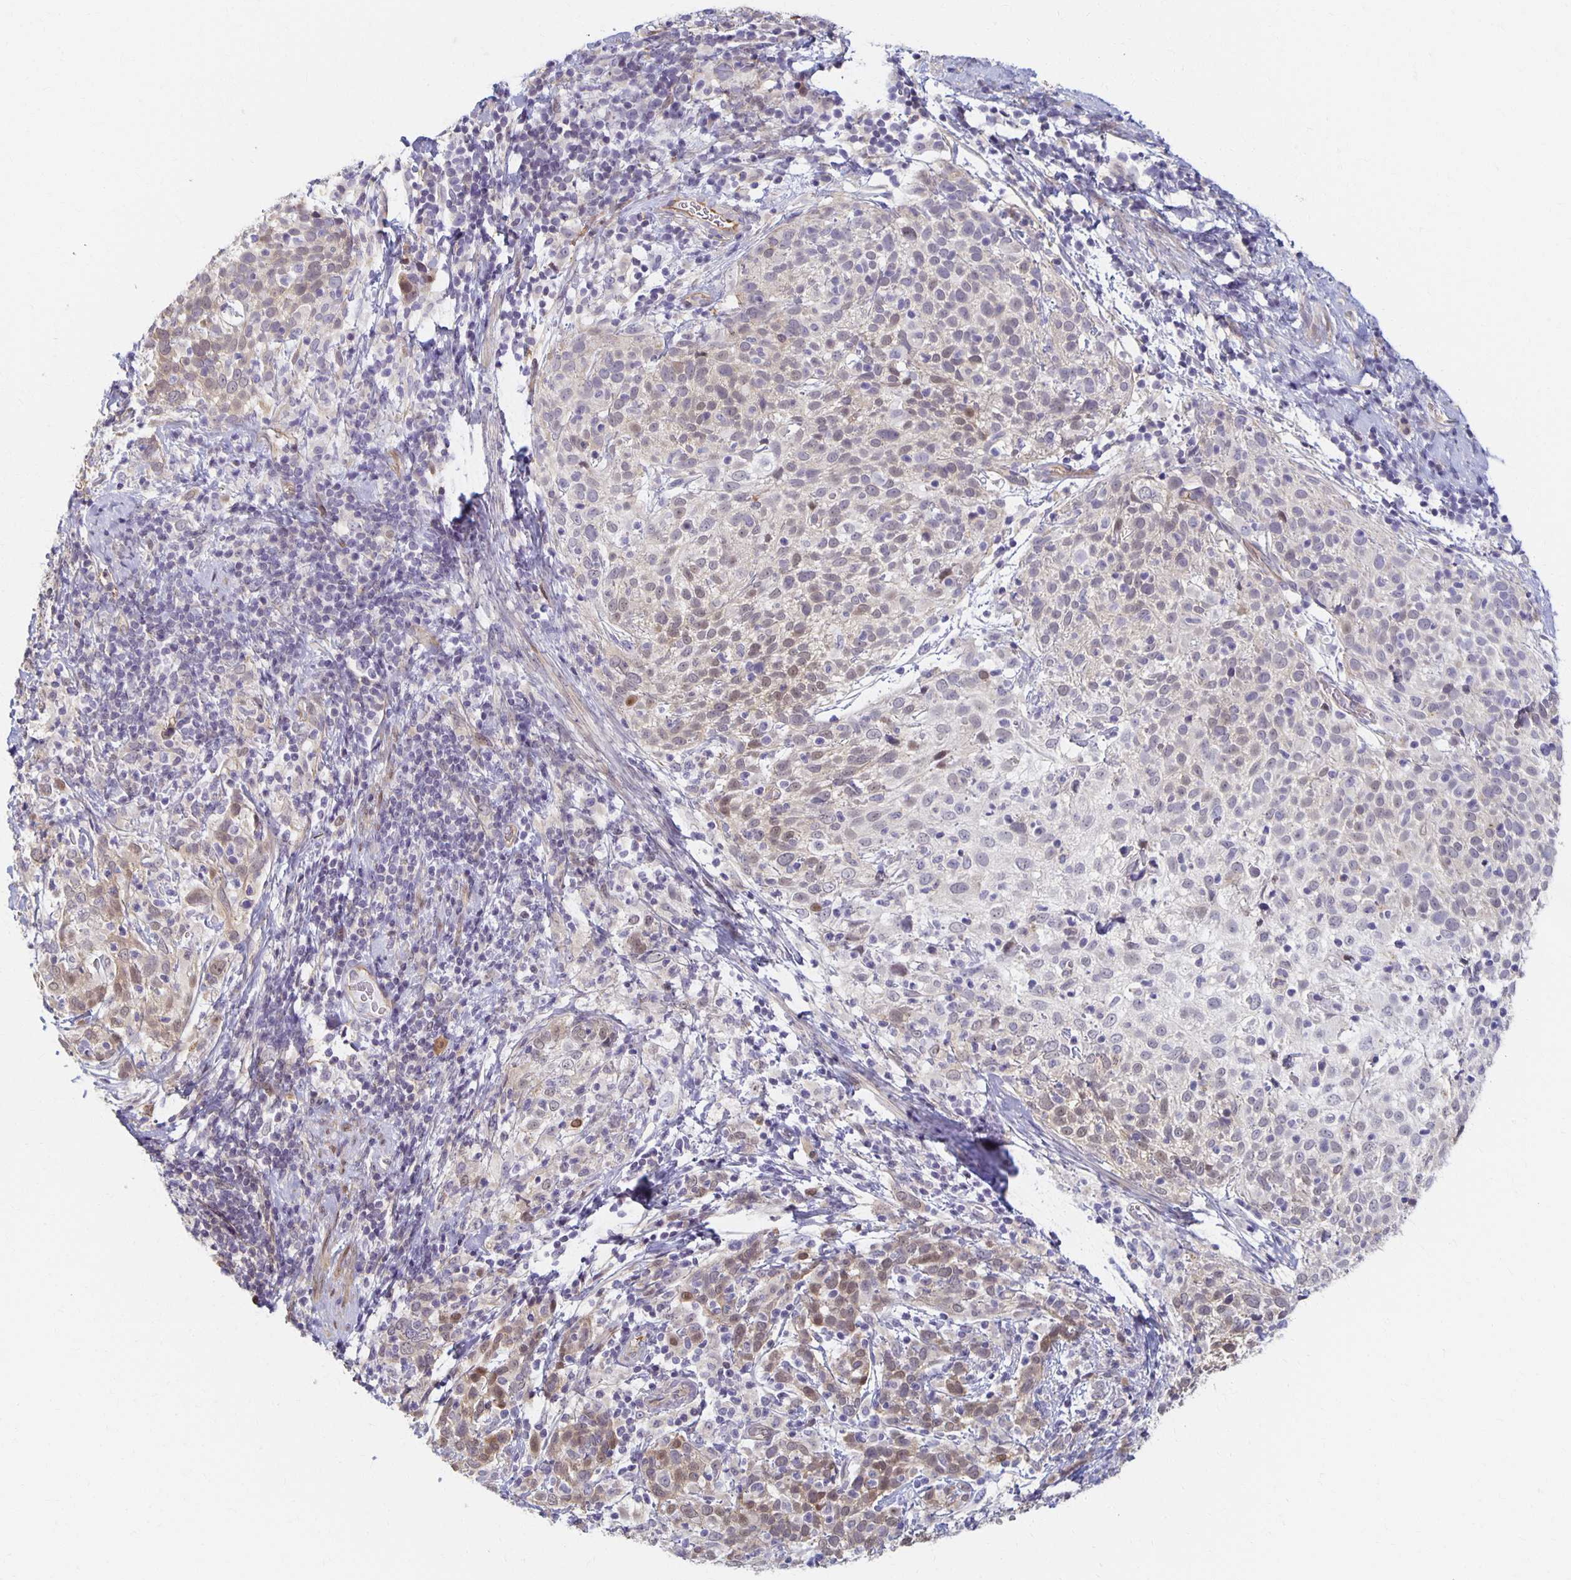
{"staining": {"intensity": "weak", "quantity": "<25%", "location": "cytoplasmic/membranous"}, "tissue": "cervical cancer", "cell_type": "Tumor cells", "image_type": "cancer", "snomed": [{"axis": "morphology", "description": "Squamous cell carcinoma, NOS"}, {"axis": "topography", "description": "Cervix"}], "caption": "Protein analysis of cervical cancer (squamous cell carcinoma) demonstrates no significant expression in tumor cells.", "gene": "SORL1", "patient": {"sex": "female", "age": 61}}